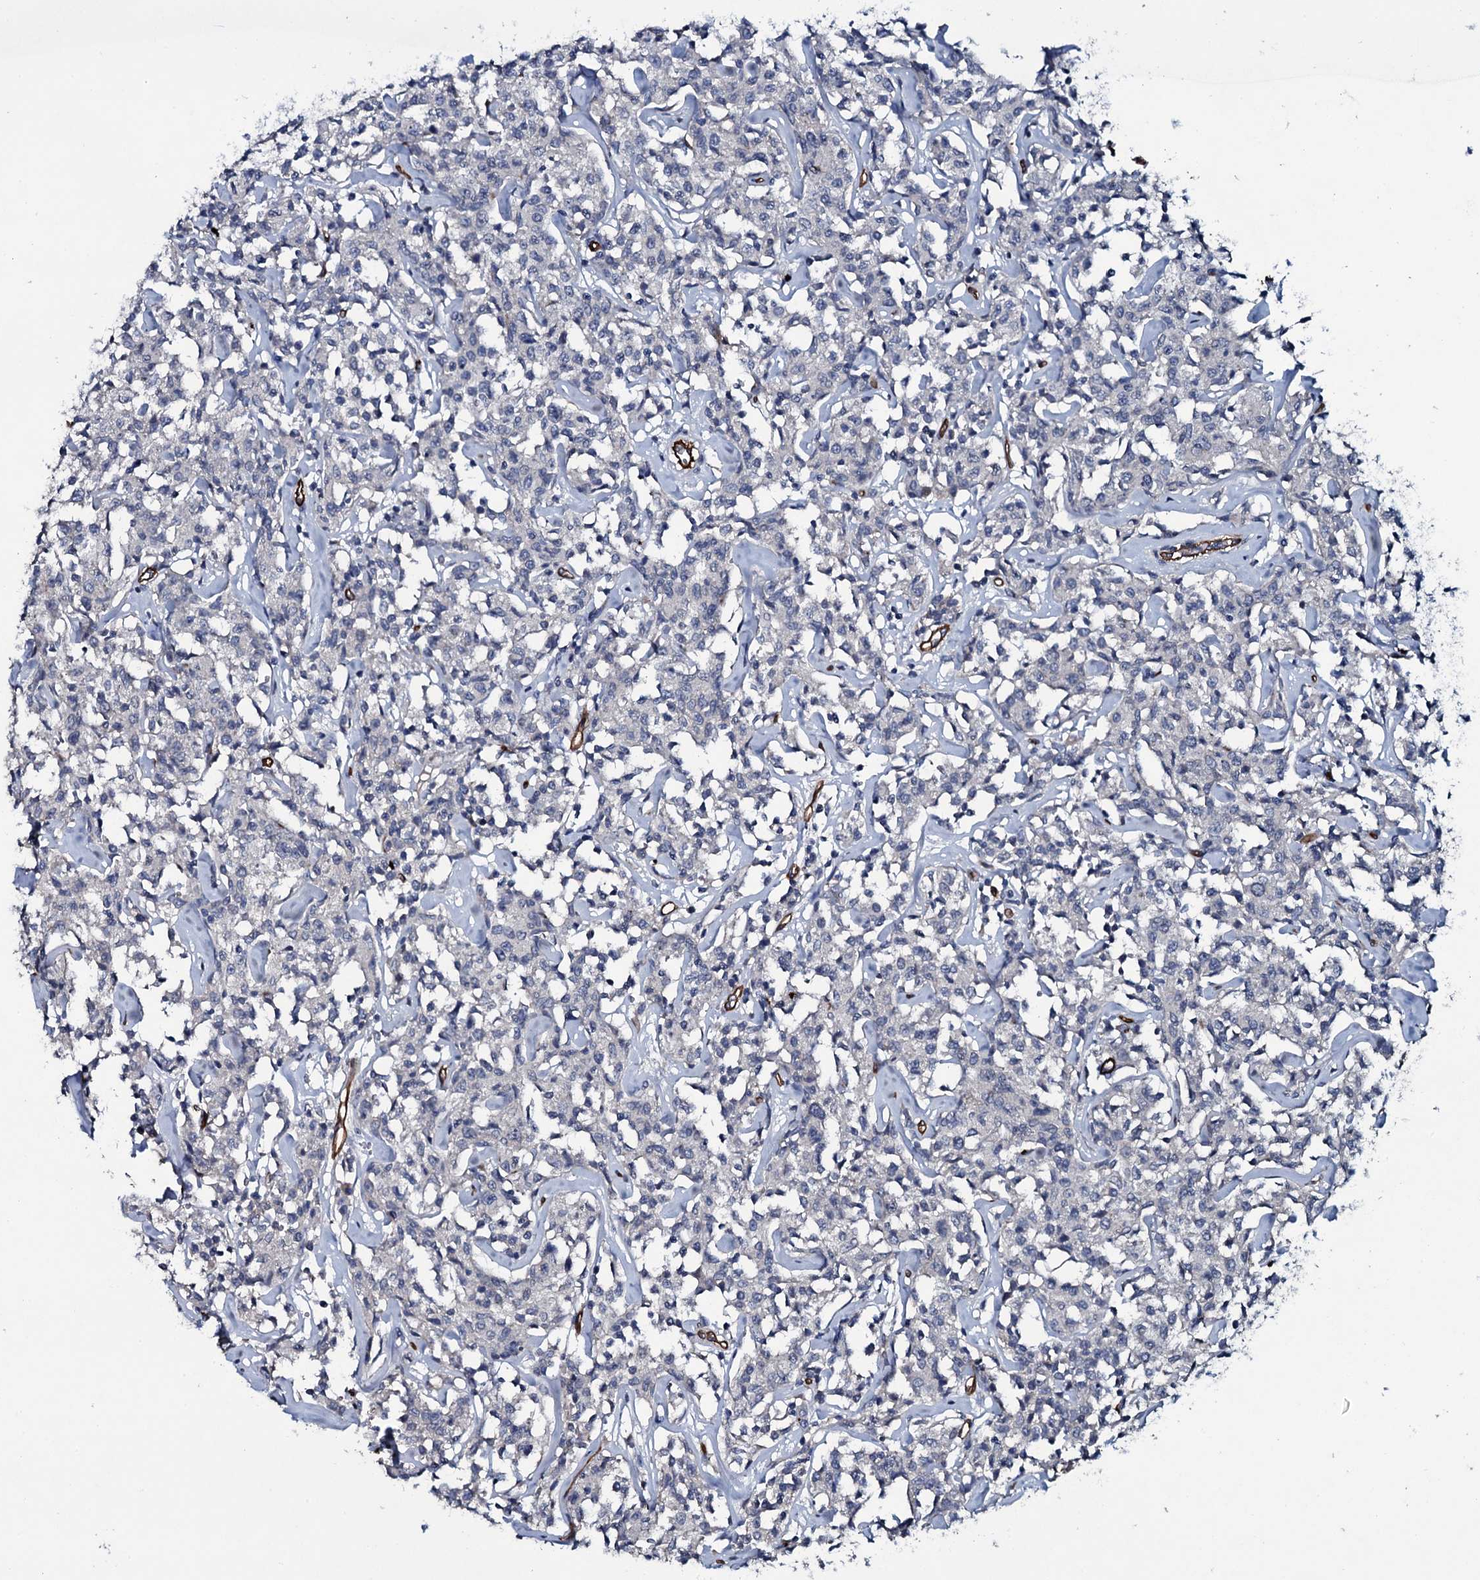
{"staining": {"intensity": "negative", "quantity": "none", "location": "none"}, "tissue": "lymphoma", "cell_type": "Tumor cells", "image_type": "cancer", "snomed": [{"axis": "morphology", "description": "Malignant lymphoma, non-Hodgkin's type, Low grade"}, {"axis": "topography", "description": "Small intestine"}], "caption": "A high-resolution micrograph shows immunohistochemistry staining of lymphoma, which displays no significant staining in tumor cells.", "gene": "CLEC14A", "patient": {"sex": "female", "age": 59}}